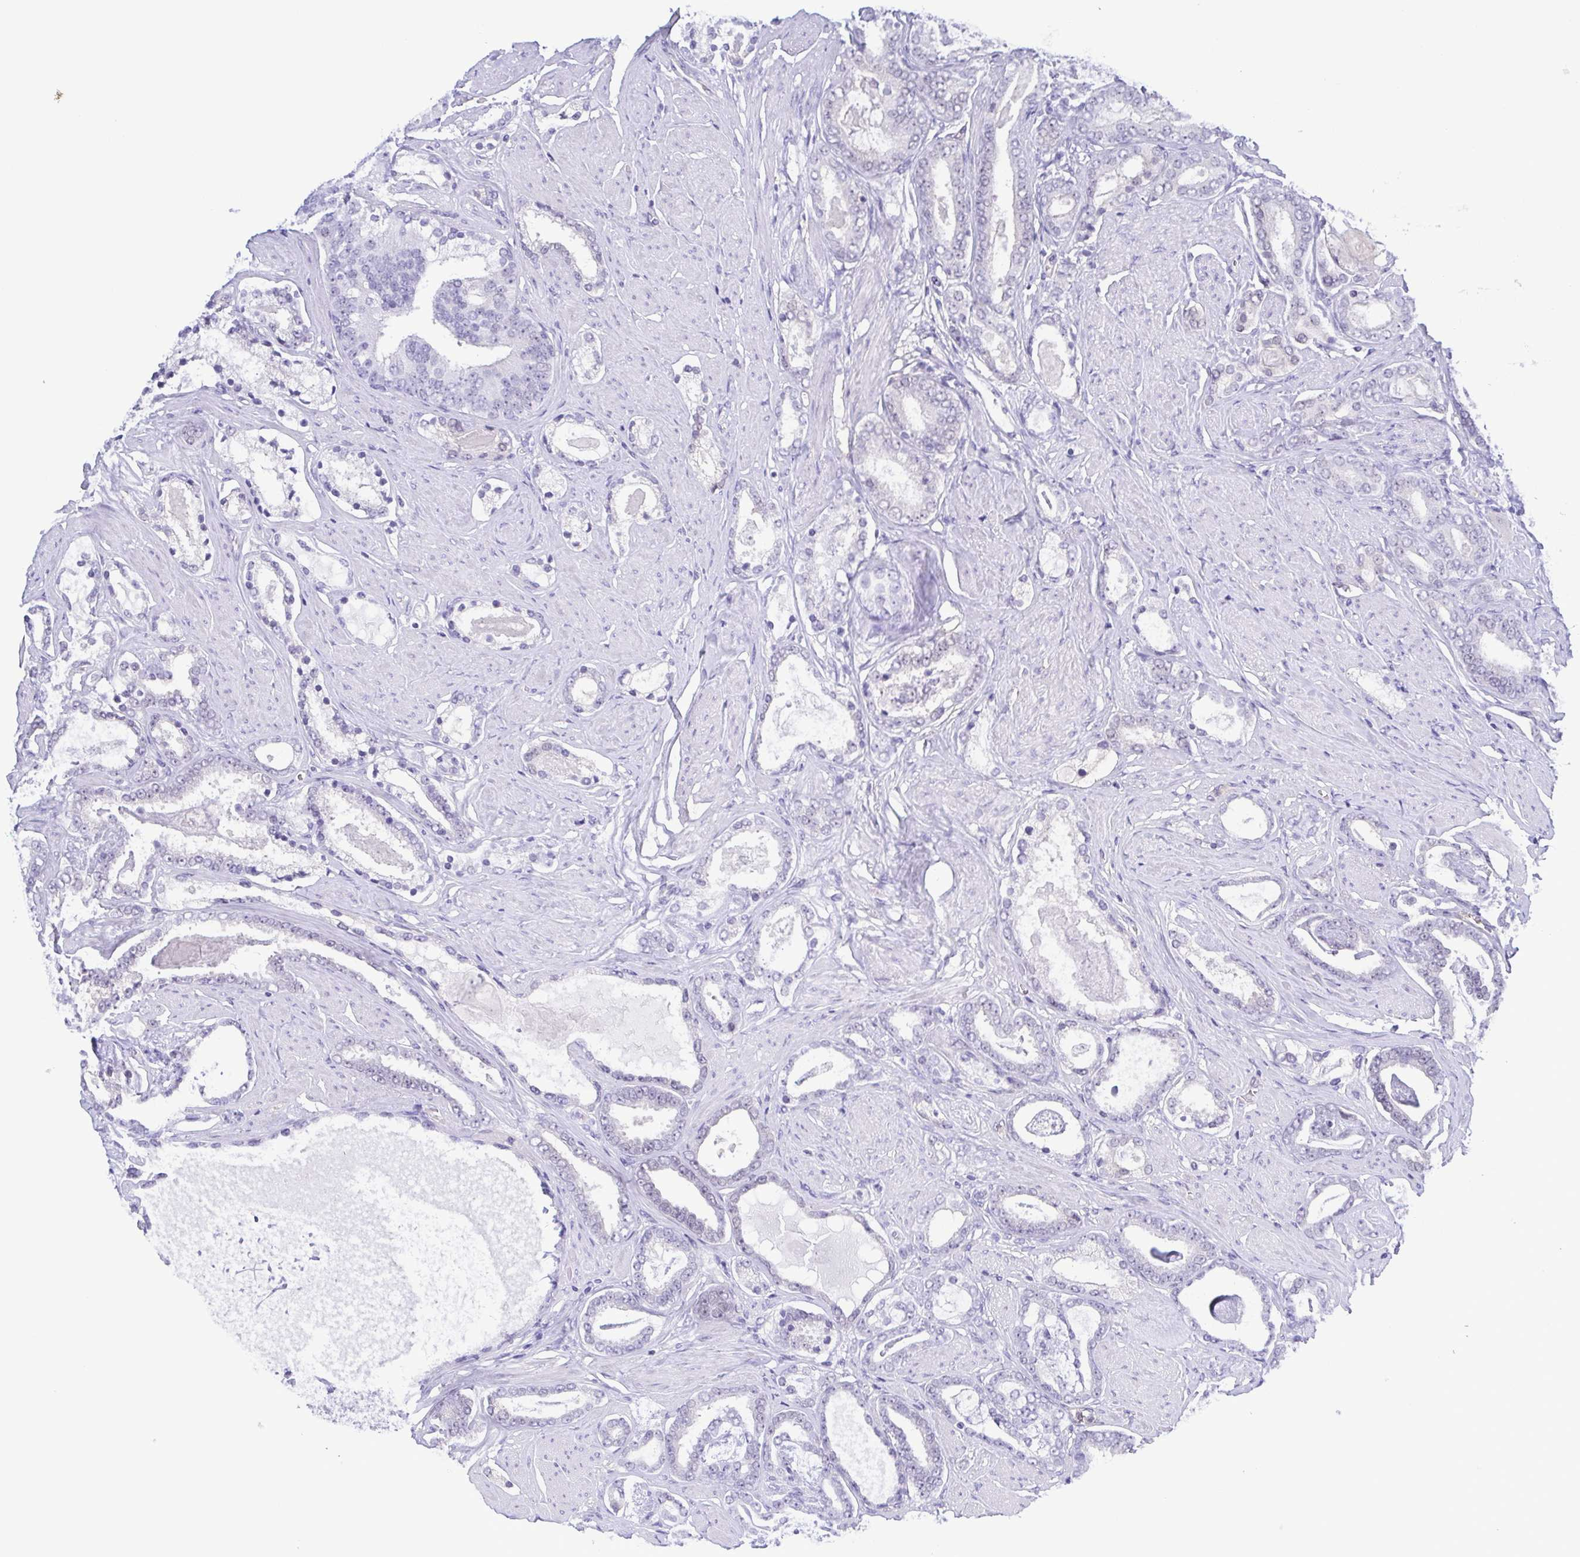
{"staining": {"intensity": "negative", "quantity": "none", "location": "none"}, "tissue": "prostate cancer", "cell_type": "Tumor cells", "image_type": "cancer", "snomed": [{"axis": "morphology", "description": "Adenocarcinoma, High grade"}, {"axis": "topography", "description": "Prostate"}], "caption": "High magnification brightfield microscopy of prostate adenocarcinoma (high-grade) stained with DAB (brown) and counterstained with hematoxylin (blue): tumor cells show no significant staining.", "gene": "LDHC", "patient": {"sex": "male", "age": 63}}